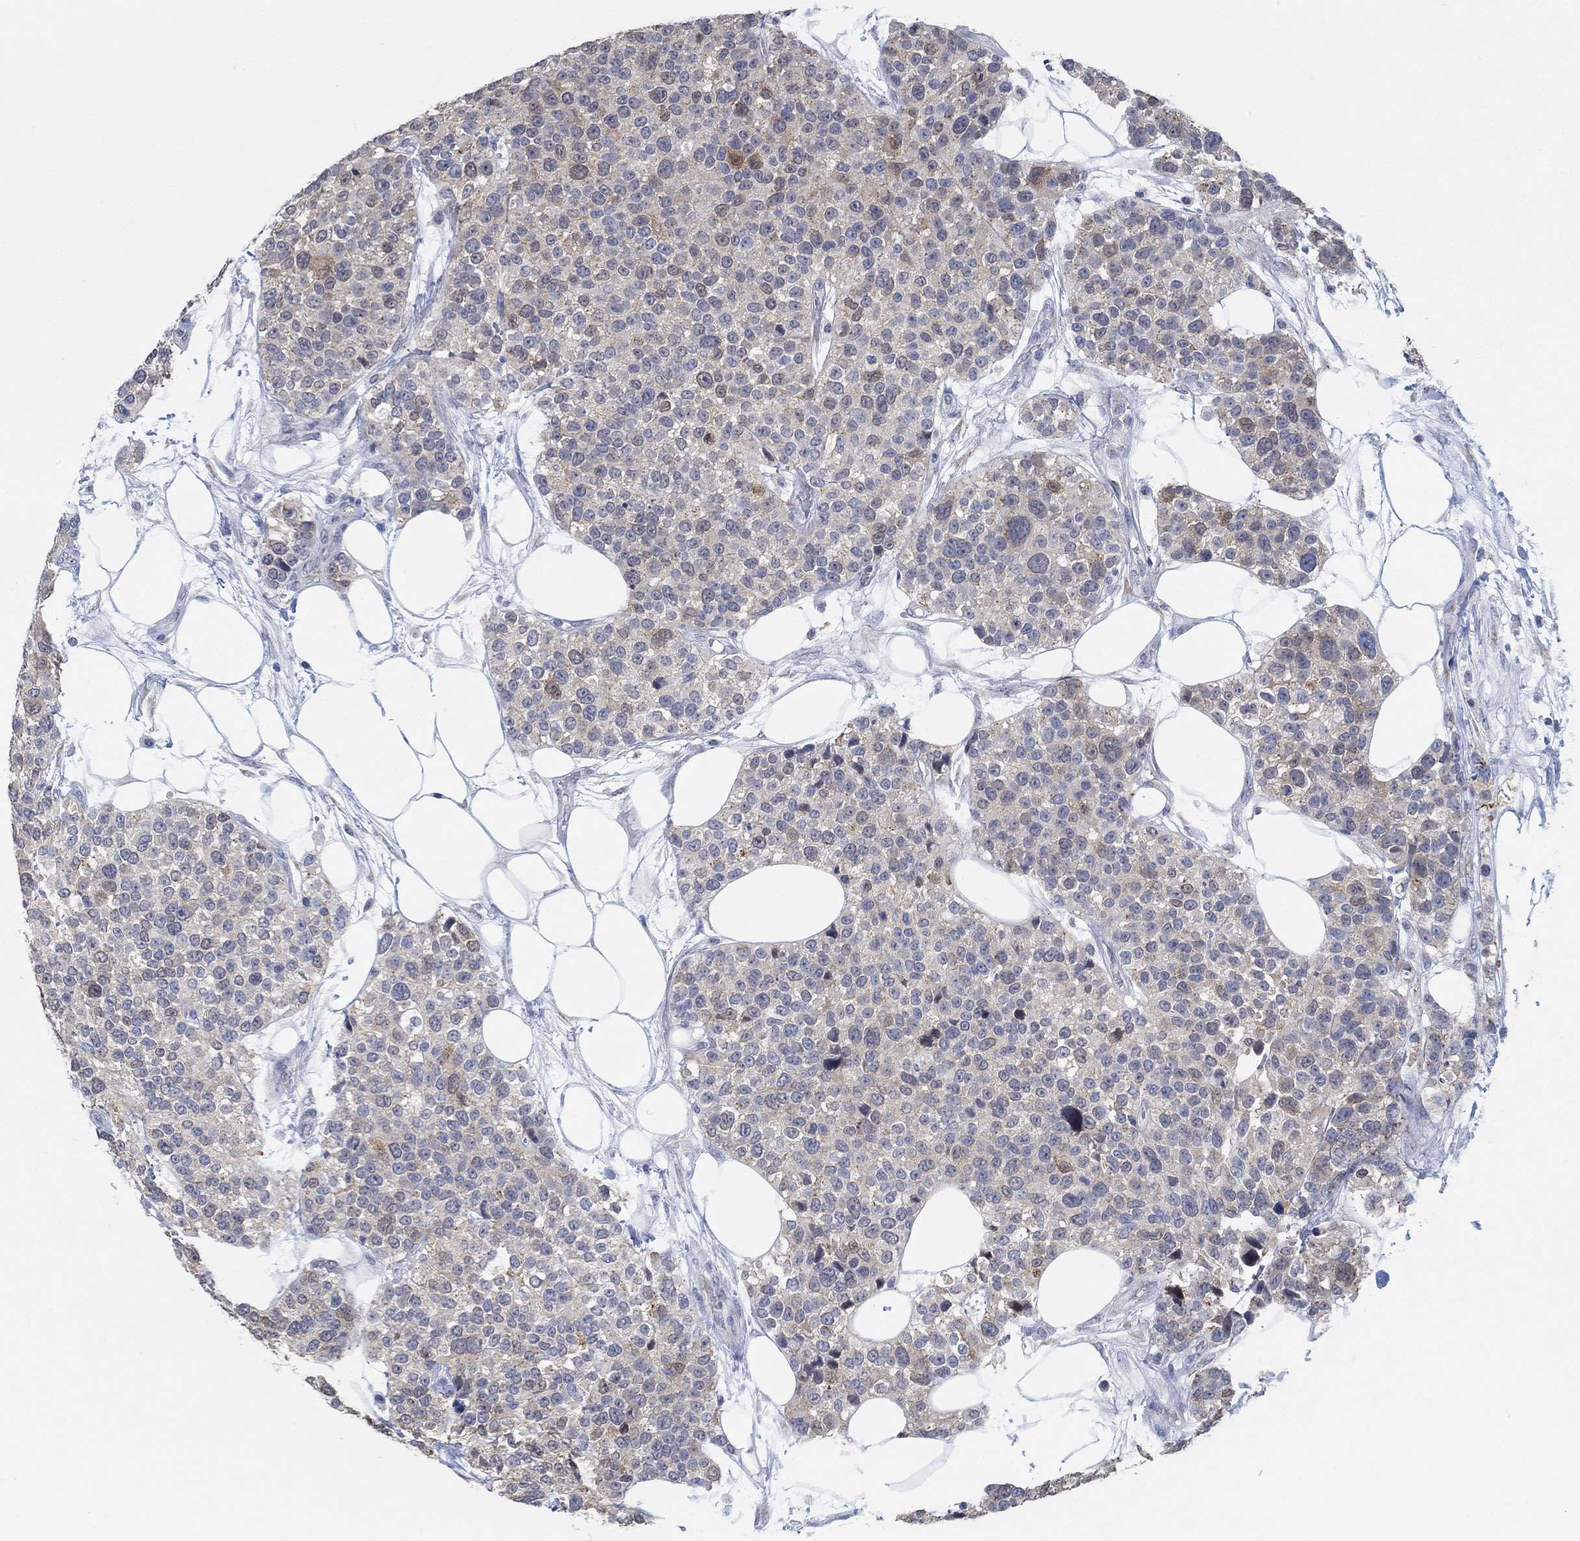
{"staining": {"intensity": "weak", "quantity": "25%-75%", "location": "cytoplasmic/membranous,nuclear"}, "tissue": "urothelial cancer", "cell_type": "Tumor cells", "image_type": "cancer", "snomed": [{"axis": "morphology", "description": "Urothelial carcinoma, High grade"}, {"axis": "topography", "description": "Urinary bladder"}], "caption": "Urothelial carcinoma (high-grade) tissue shows weak cytoplasmic/membranous and nuclear staining in about 25%-75% of tumor cells", "gene": "TEKT4", "patient": {"sex": "male", "age": 77}}